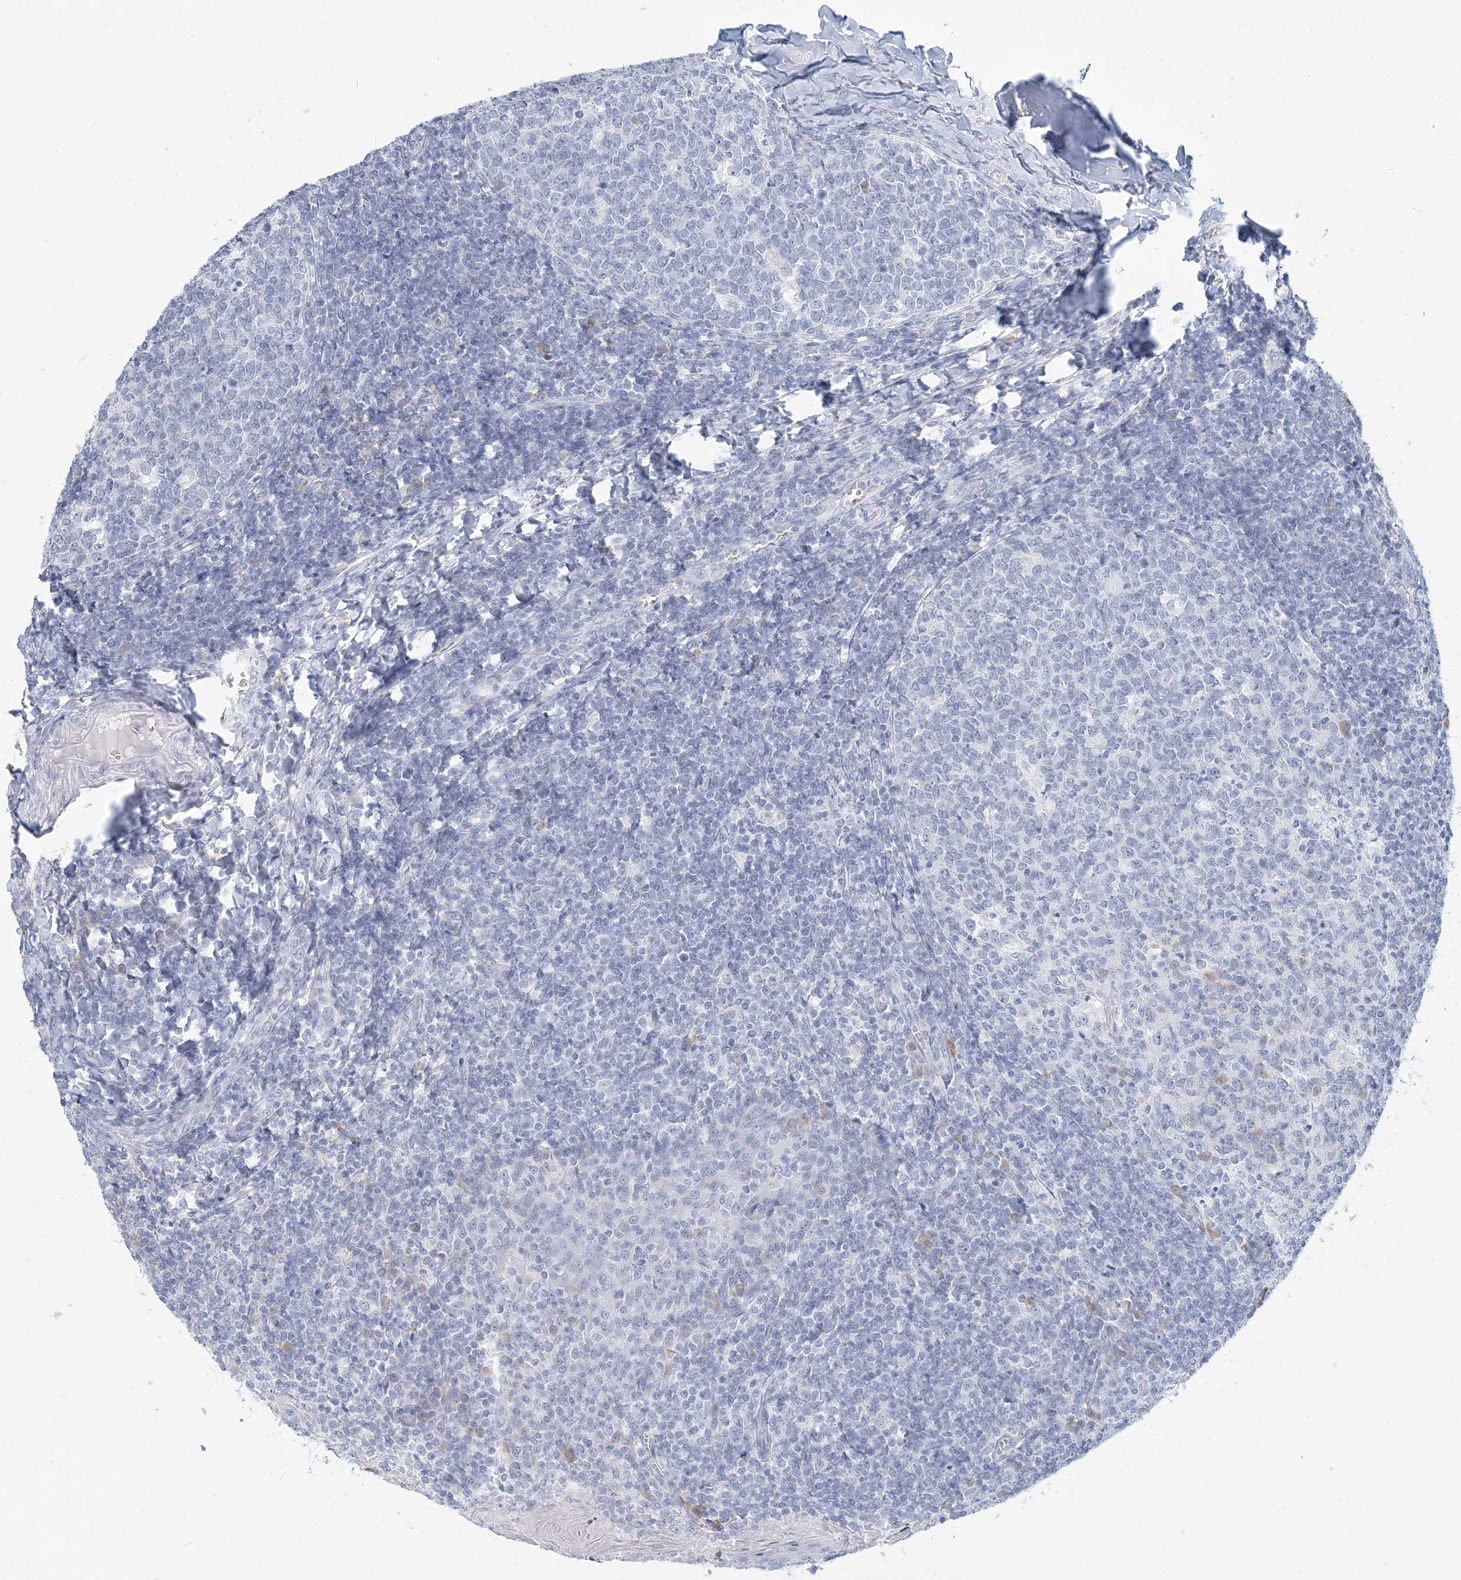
{"staining": {"intensity": "negative", "quantity": "none", "location": "none"}, "tissue": "tonsil", "cell_type": "Germinal center cells", "image_type": "normal", "snomed": [{"axis": "morphology", "description": "Normal tissue, NOS"}, {"axis": "topography", "description": "Tonsil"}], "caption": "Immunohistochemistry photomicrograph of benign tonsil stained for a protein (brown), which reveals no positivity in germinal center cells. (DAB (3,3'-diaminobenzidine) IHC with hematoxylin counter stain).", "gene": "CSN1S1", "patient": {"sex": "female", "age": 19}}